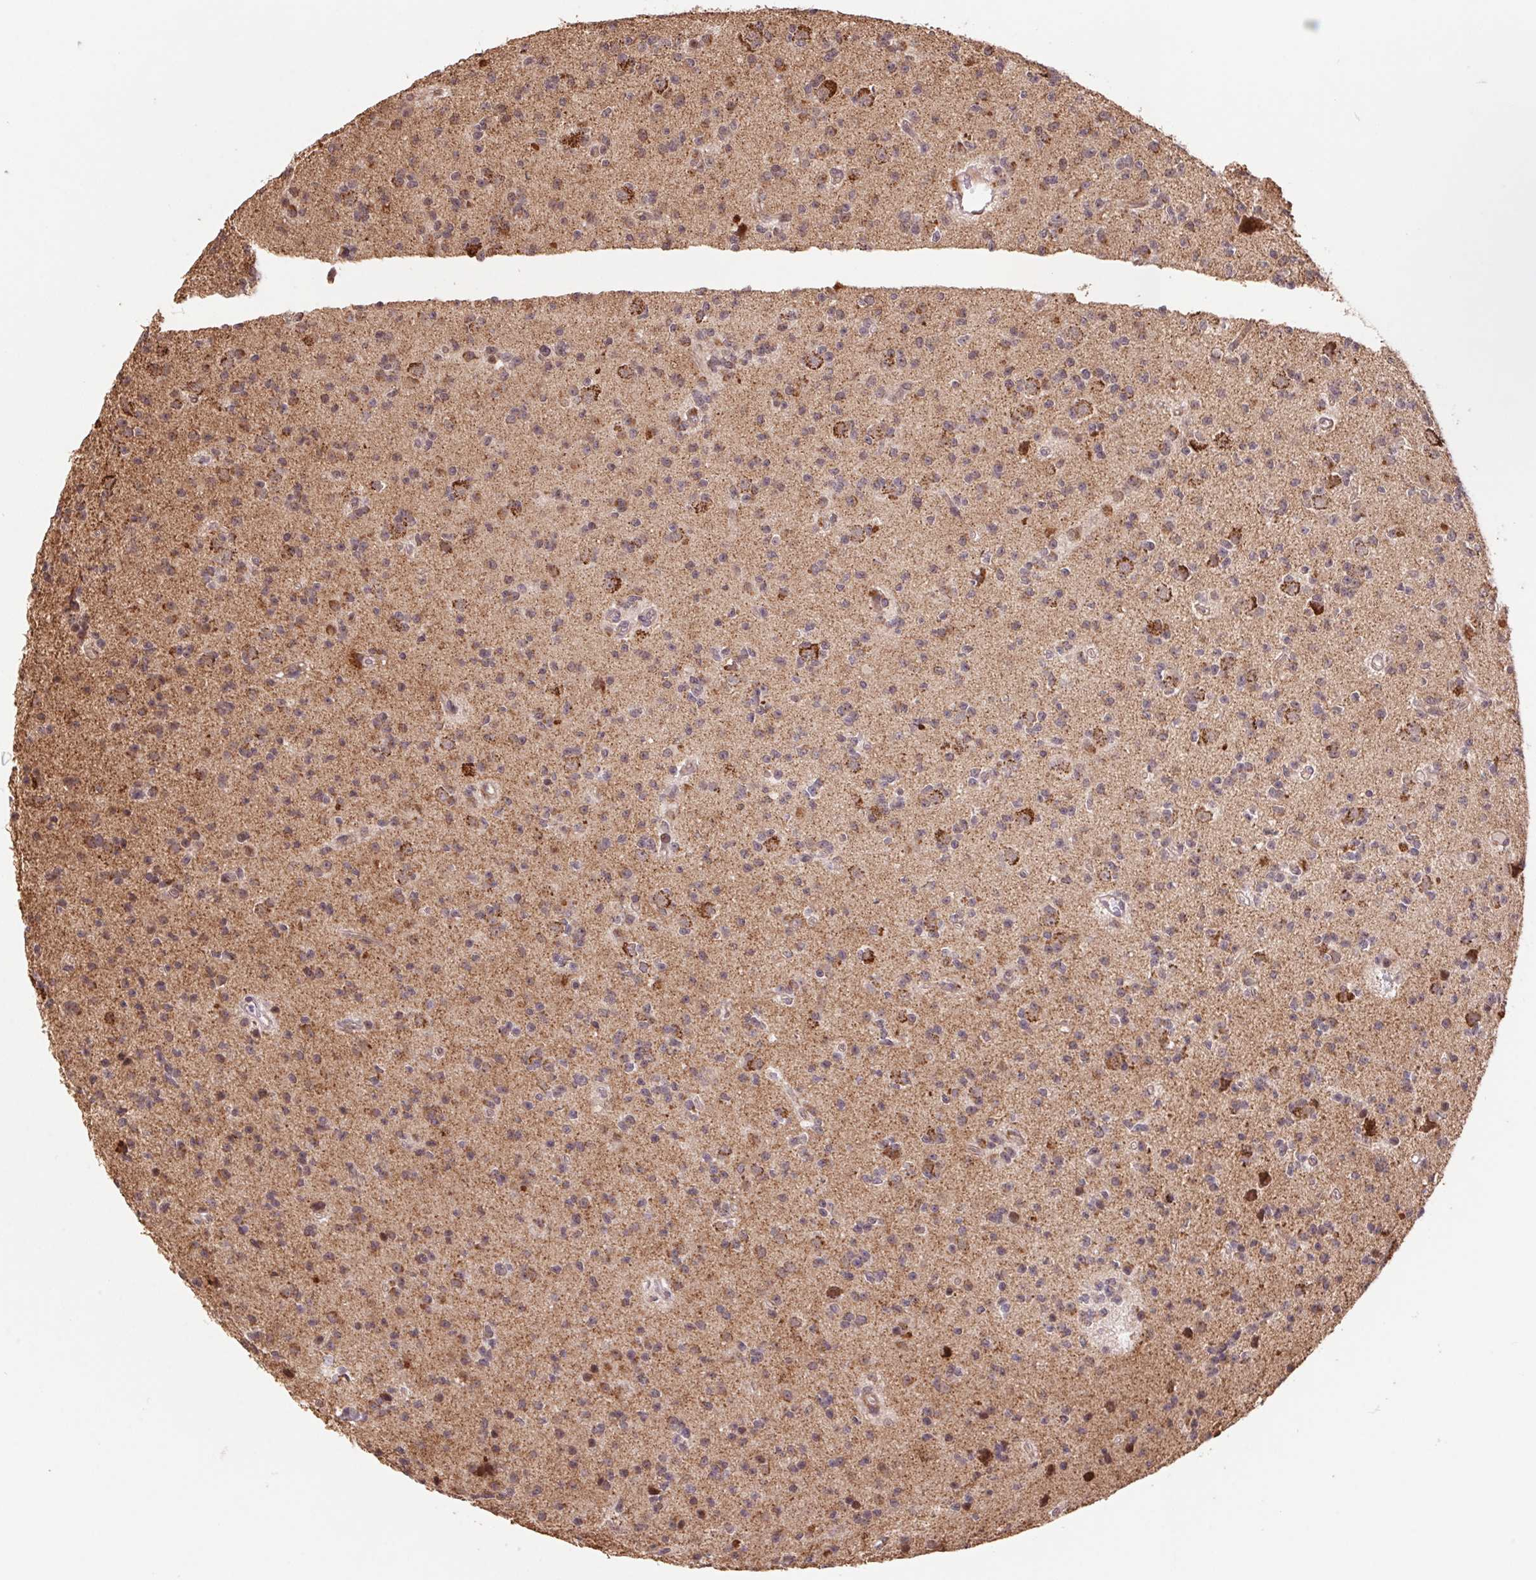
{"staining": {"intensity": "moderate", "quantity": "<25%", "location": "cytoplasmic/membranous"}, "tissue": "glioma", "cell_type": "Tumor cells", "image_type": "cancer", "snomed": [{"axis": "morphology", "description": "Glioma, malignant, High grade"}, {"axis": "topography", "description": "Brain"}], "caption": "Protein expression analysis of malignant glioma (high-grade) displays moderate cytoplasmic/membranous expression in about <25% of tumor cells.", "gene": "PDHA1", "patient": {"sex": "male", "age": 36}}